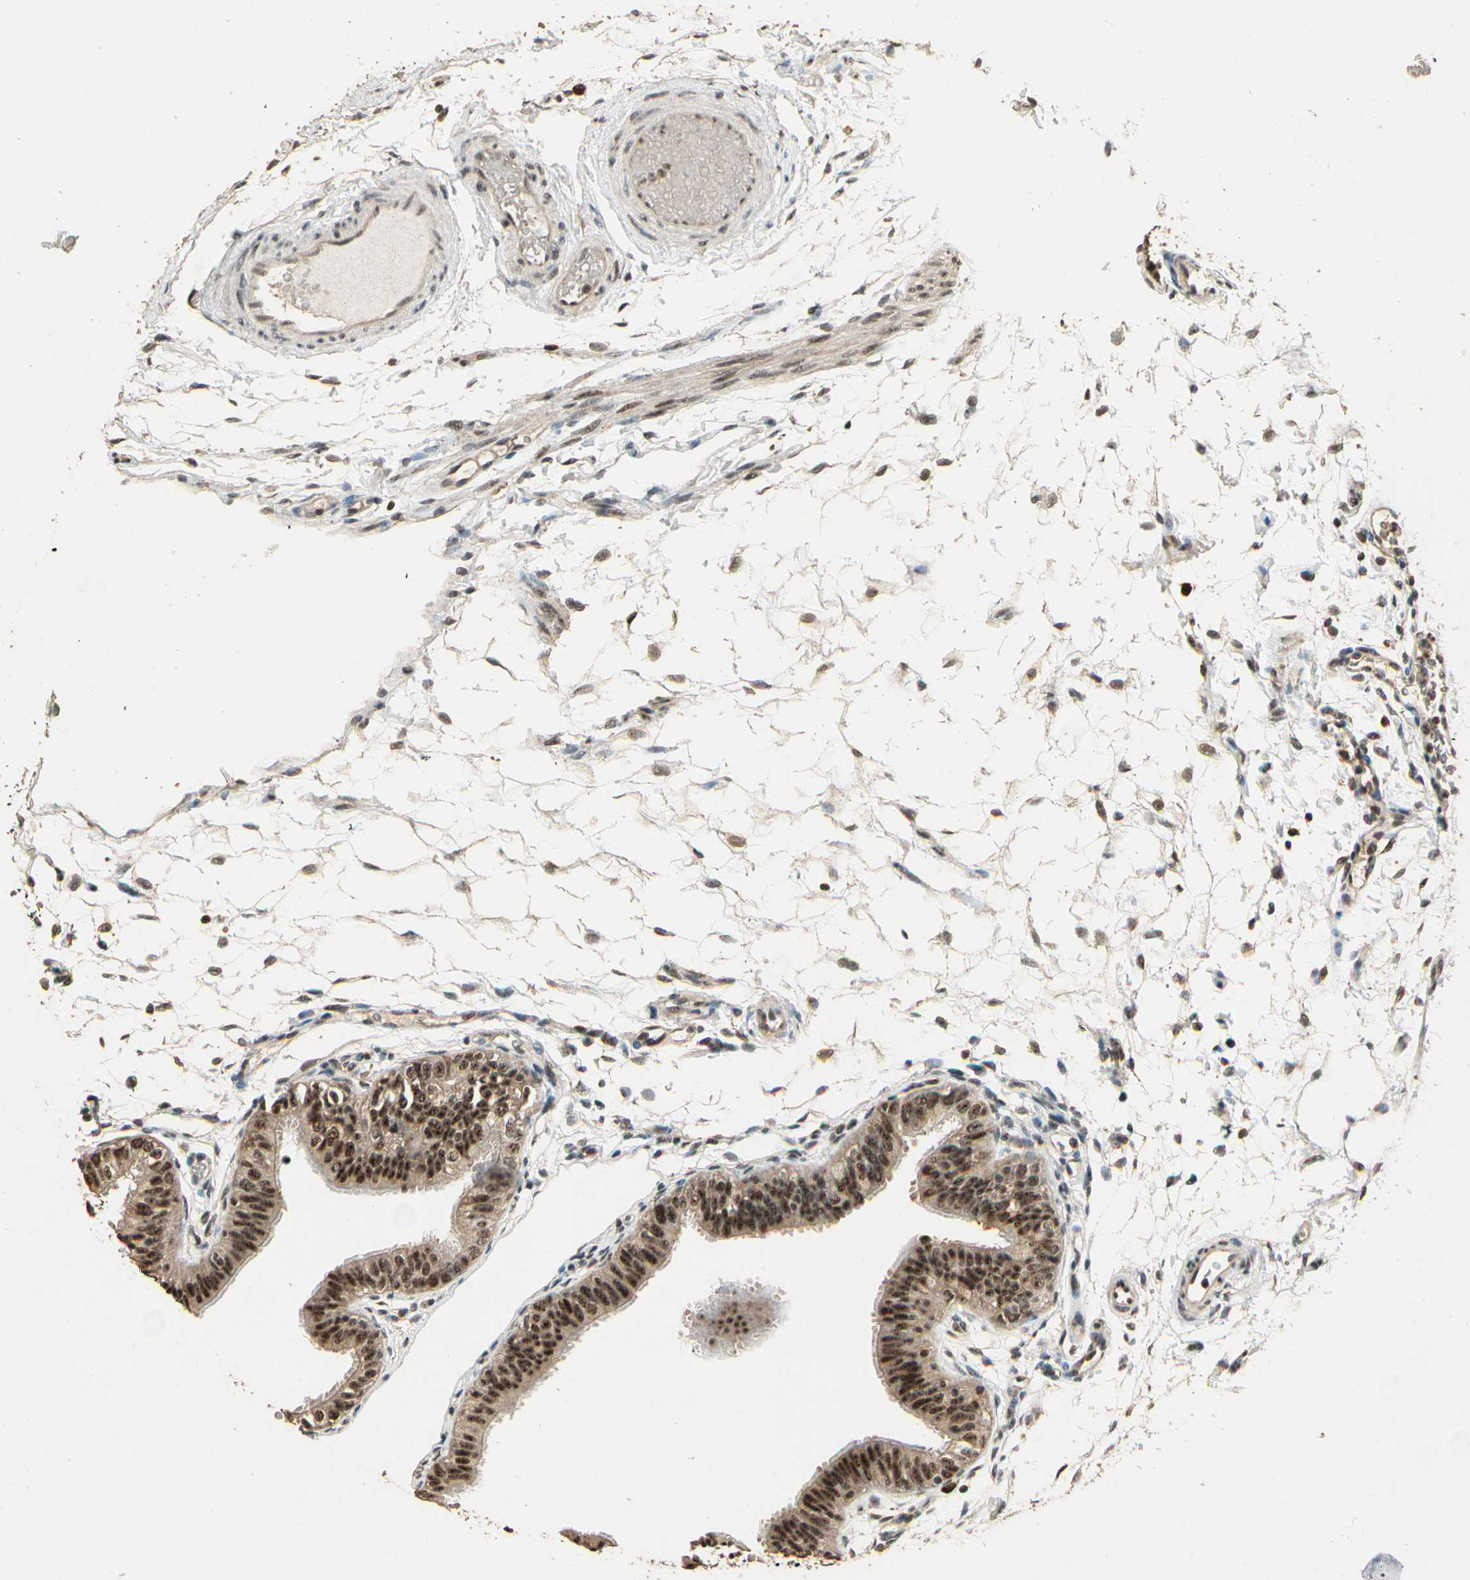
{"staining": {"intensity": "moderate", "quantity": ">75%", "location": "cytoplasmic/membranous,nuclear"}, "tissue": "fallopian tube", "cell_type": "Glandular cells", "image_type": "normal", "snomed": [{"axis": "morphology", "description": "Normal tissue, NOS"}, {"axis": "morphology", "description": "Dermoid, NOS"}, {"axis": "topography", "description": "Fallopian tube"}], "caption": "A micrograph showing moderate cytoplasmic/membranous,nuclear staining in approximately >75% of glandular cells in benign fallopian tube, as visualized by brown immunohistochemical staining.", "gene": "RBM25", "patient": {"sex": "female", "age": 33}}